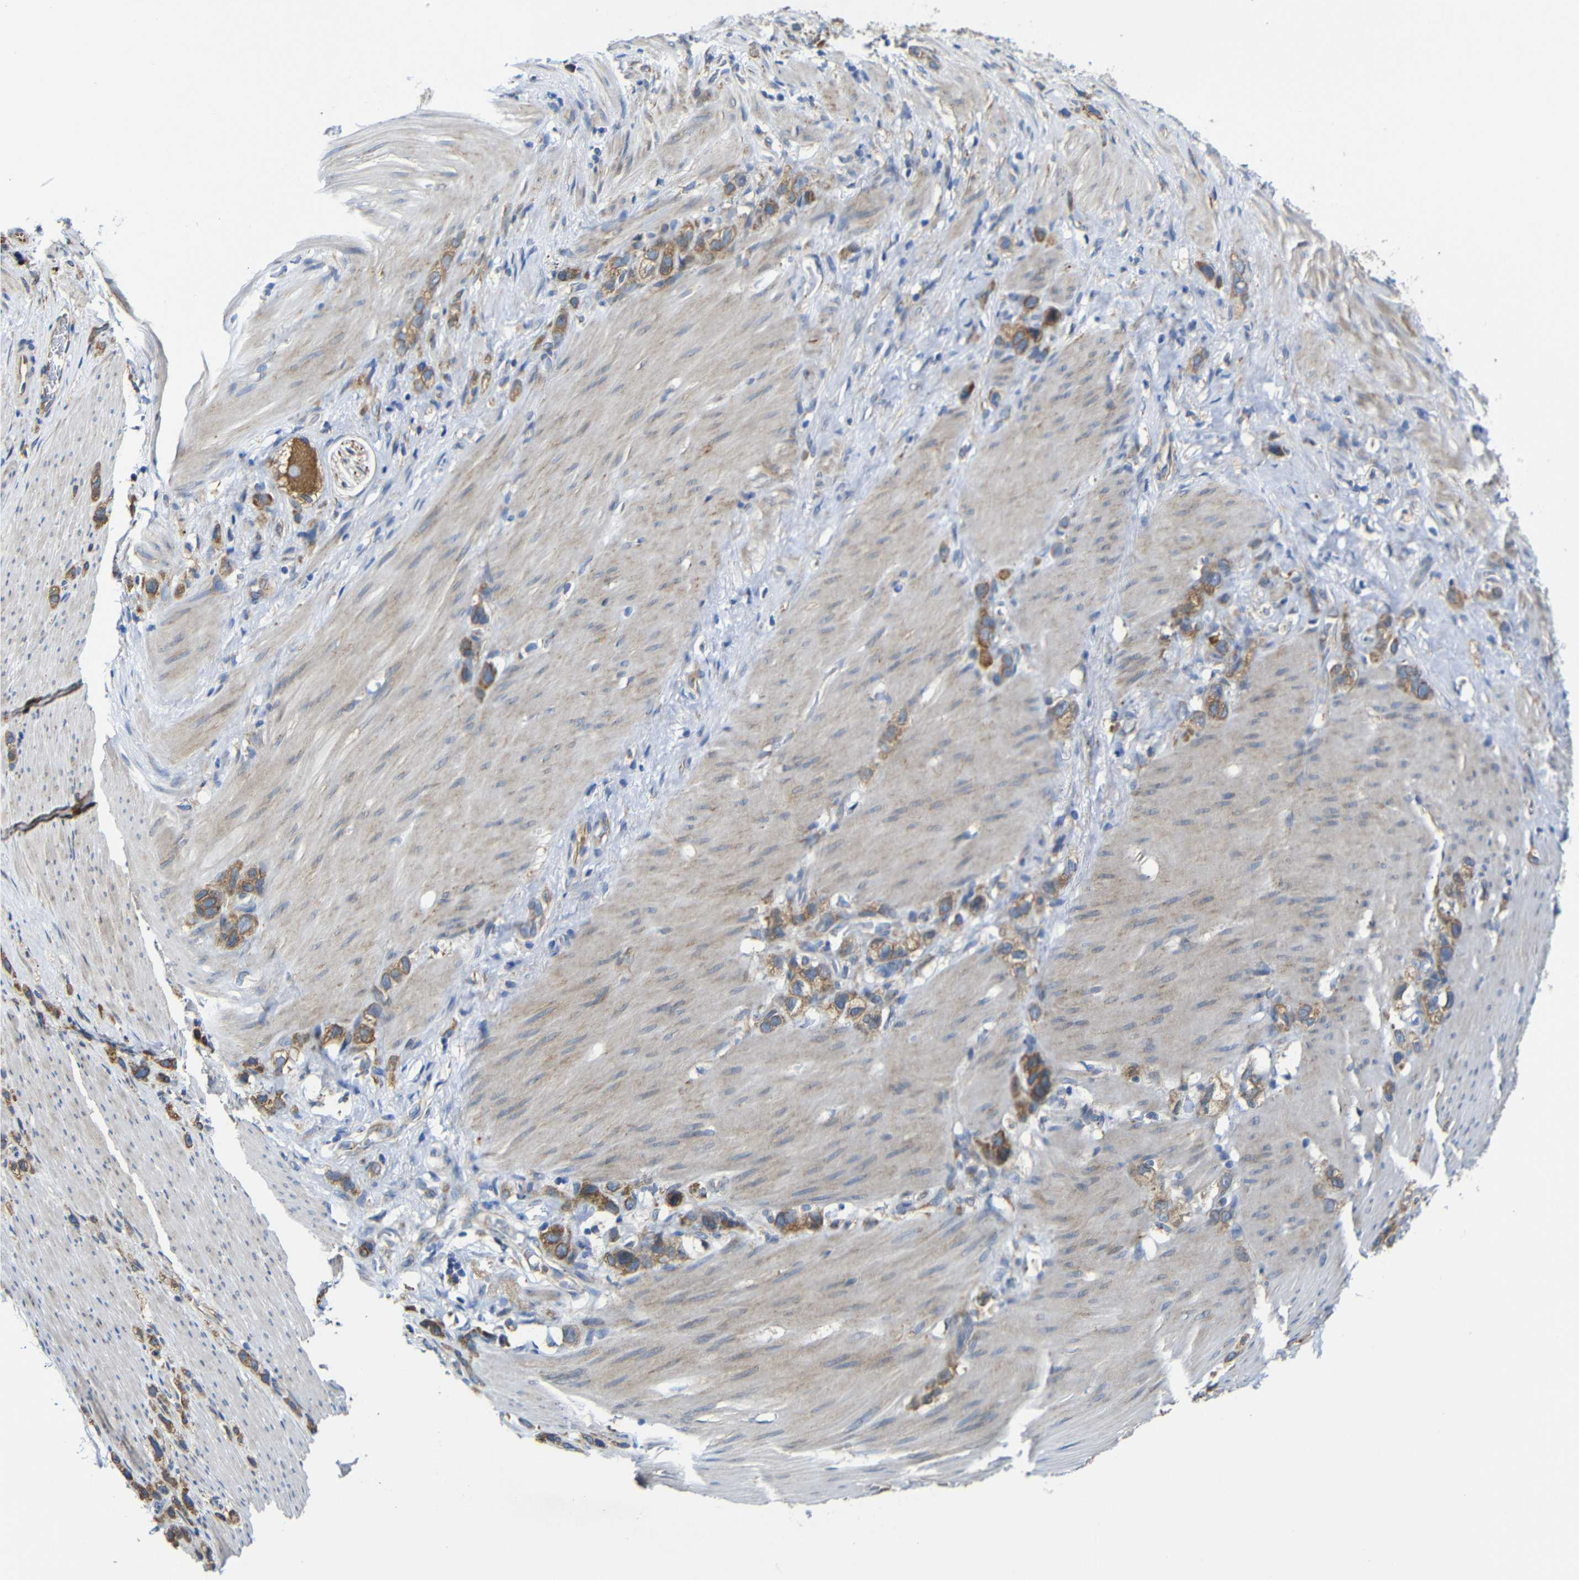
{"staining": {"intensity": "moderate", "quantity": ">75%", "location": "cytoplasmic/membranous"}, "tissue": "stomach cancer", "cell_type": "Tumor cells", "image_type": "cancer", "snomed": [{"axis": "morphology", "description": "Normal tissue, NOS"}, {"axis": "morphology", "description": "Adenocarcinoma, NOS"}, {"axis": "morphology", "description": "Adenocarcinoma, High grade"}, {"axis": "topography", "description": "Stomach, upper"}, {"axis": "topography", "description": "Stomach"}], "caption": "Immunohistochemistry (IHC) (DAB) staining of adenocarcinoma (high-grade) (stomach) exhibits moderate cytoplasmic/membranous protein positivity in about >75% of tumor cells. The protein of interest is shown in brown color, while the nuclei are stained blue.", "gene": "CLCC1", "patient": {"sex": "female", "age": 65}}